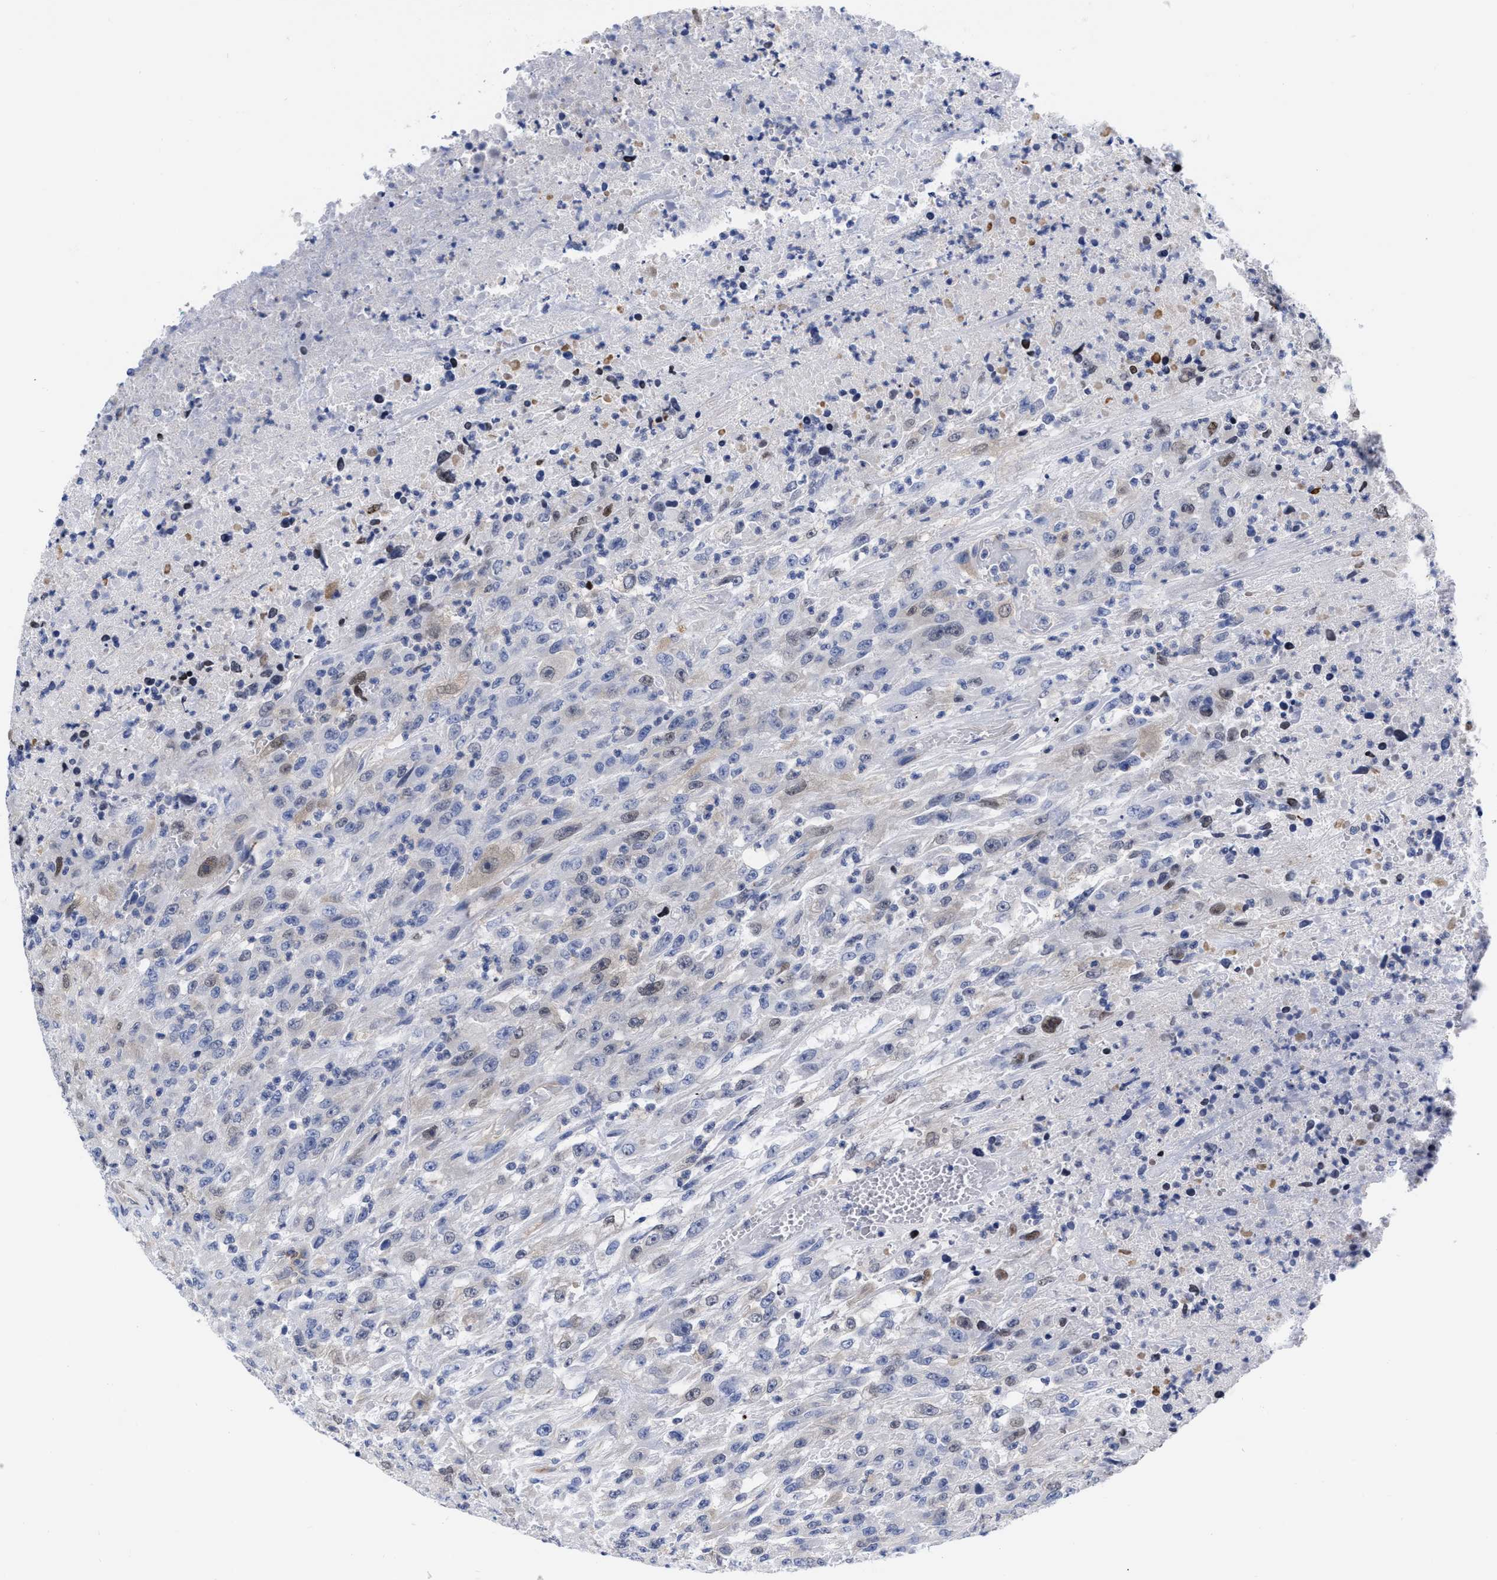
{"staining": {"intensity": "weak", "quantity": "<25%", "location": "nuclear"}, "tissue": "urothelial cancer", "cell_type": "Tumor cells", "image_type": "cancer", "snomed": [{"axis": "morphology", "description": "Urothelial carcinoma, High grade"}, {"axis": "topography", "description": "Urinary bladder"}], "caption": "Tumor cells show no significant positivity in urothelial cancer.", "gene": "IRAG2", "patient": {"sex": "male", "age": 46}}